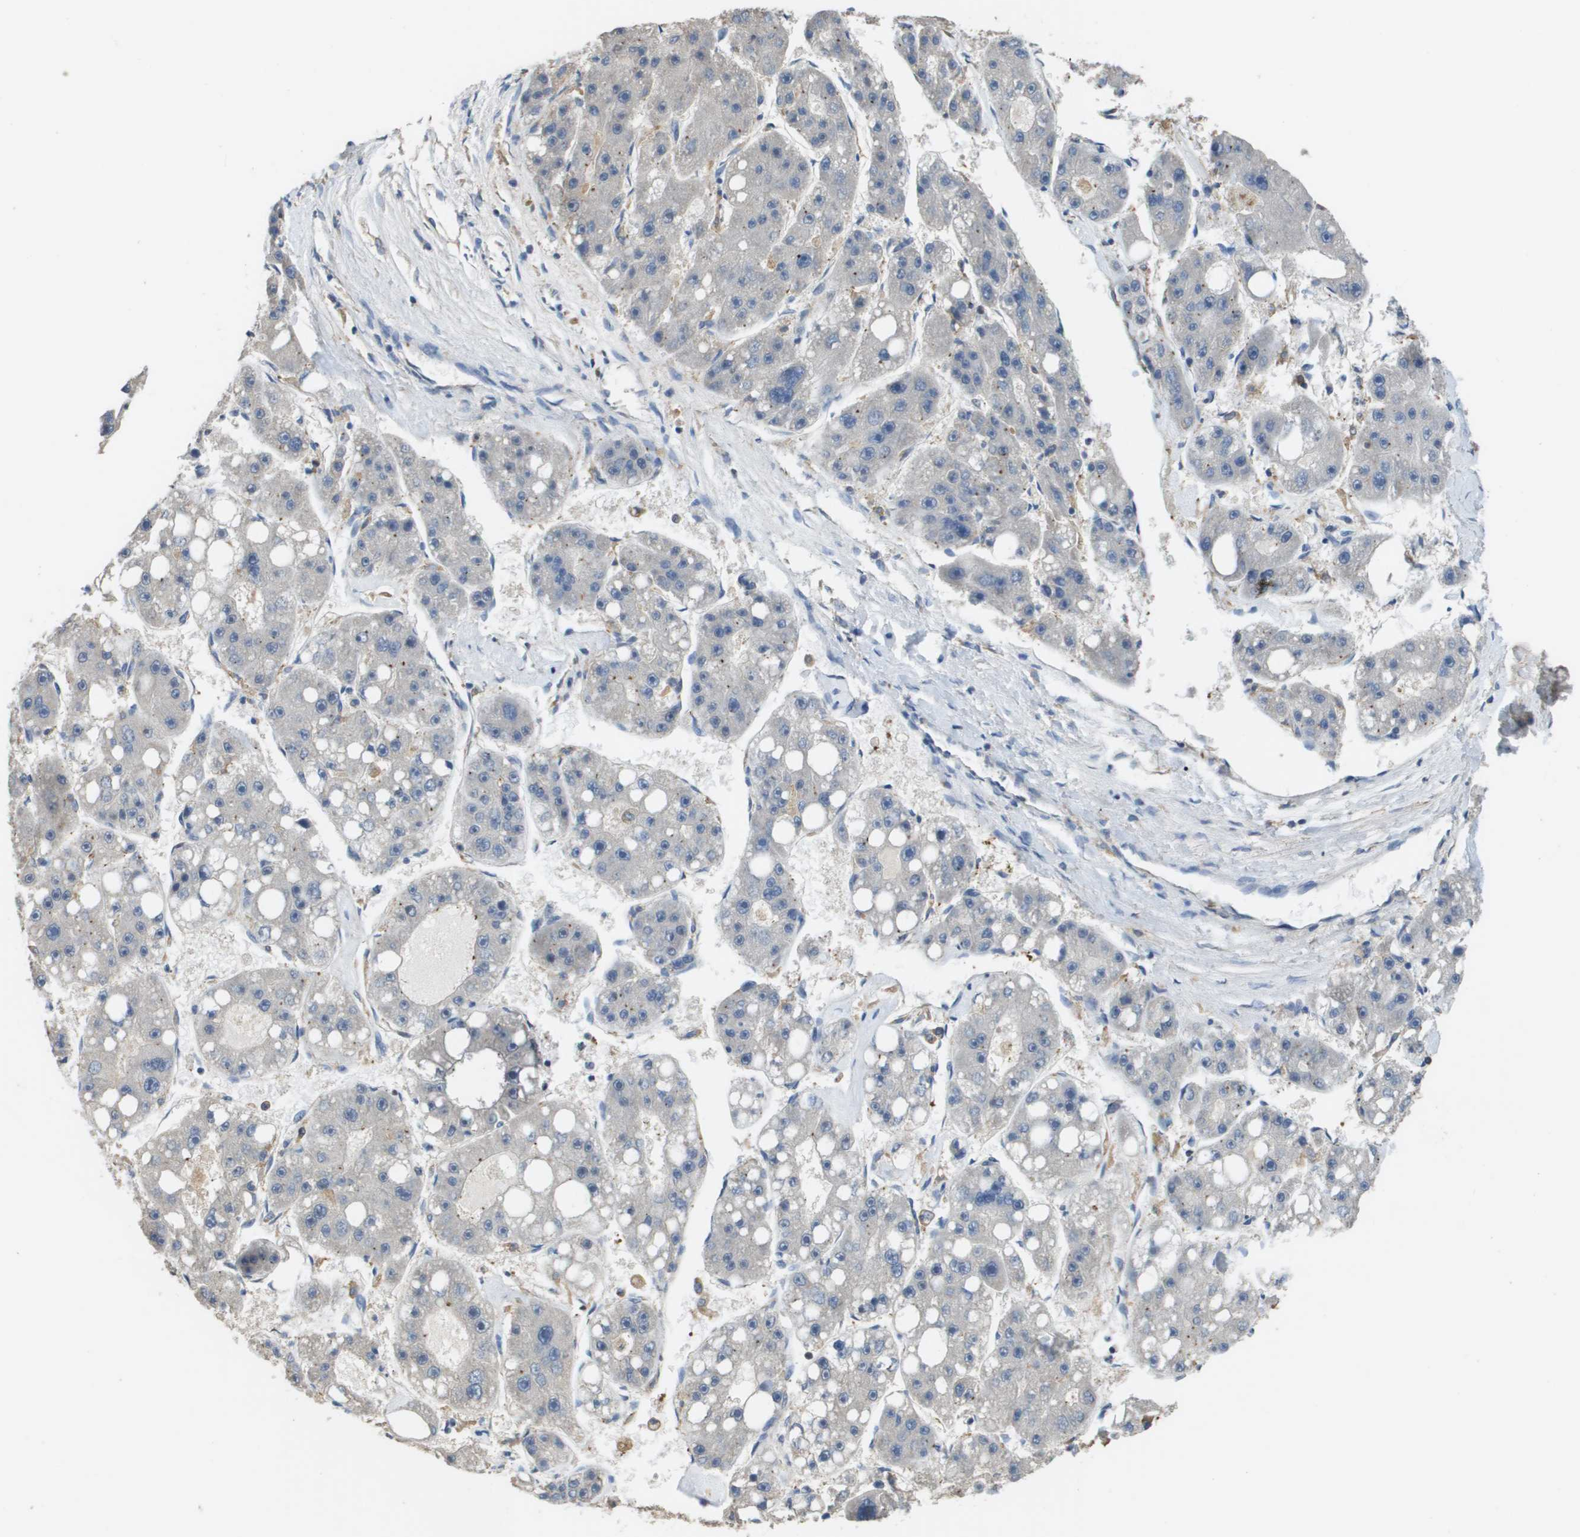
{"staining": {"intensity": "negative", "quantity": "none", "location": "none"}, "tissue": "liver cancer", "cell_type": "Tumor cells", "image_type": "cancer", "snomed": [{"axis": "morphology", "description": "Carcinoma, Hepatocellular, NOS"}, {"axis": "topography", "description": "Liver"}], "caption": "Immunohistochemistry (IHC) of human liver cancer (hepatocellular carcinoma) displays no positivity in tumor cells. The staining is performed using DAB (3,3'-diaminobenzidine) brown chromogen with nuclei counter-stained in using hematoxylin.", "gene": "RAB27B", "patient": {"sex": "female", "age": 61}}